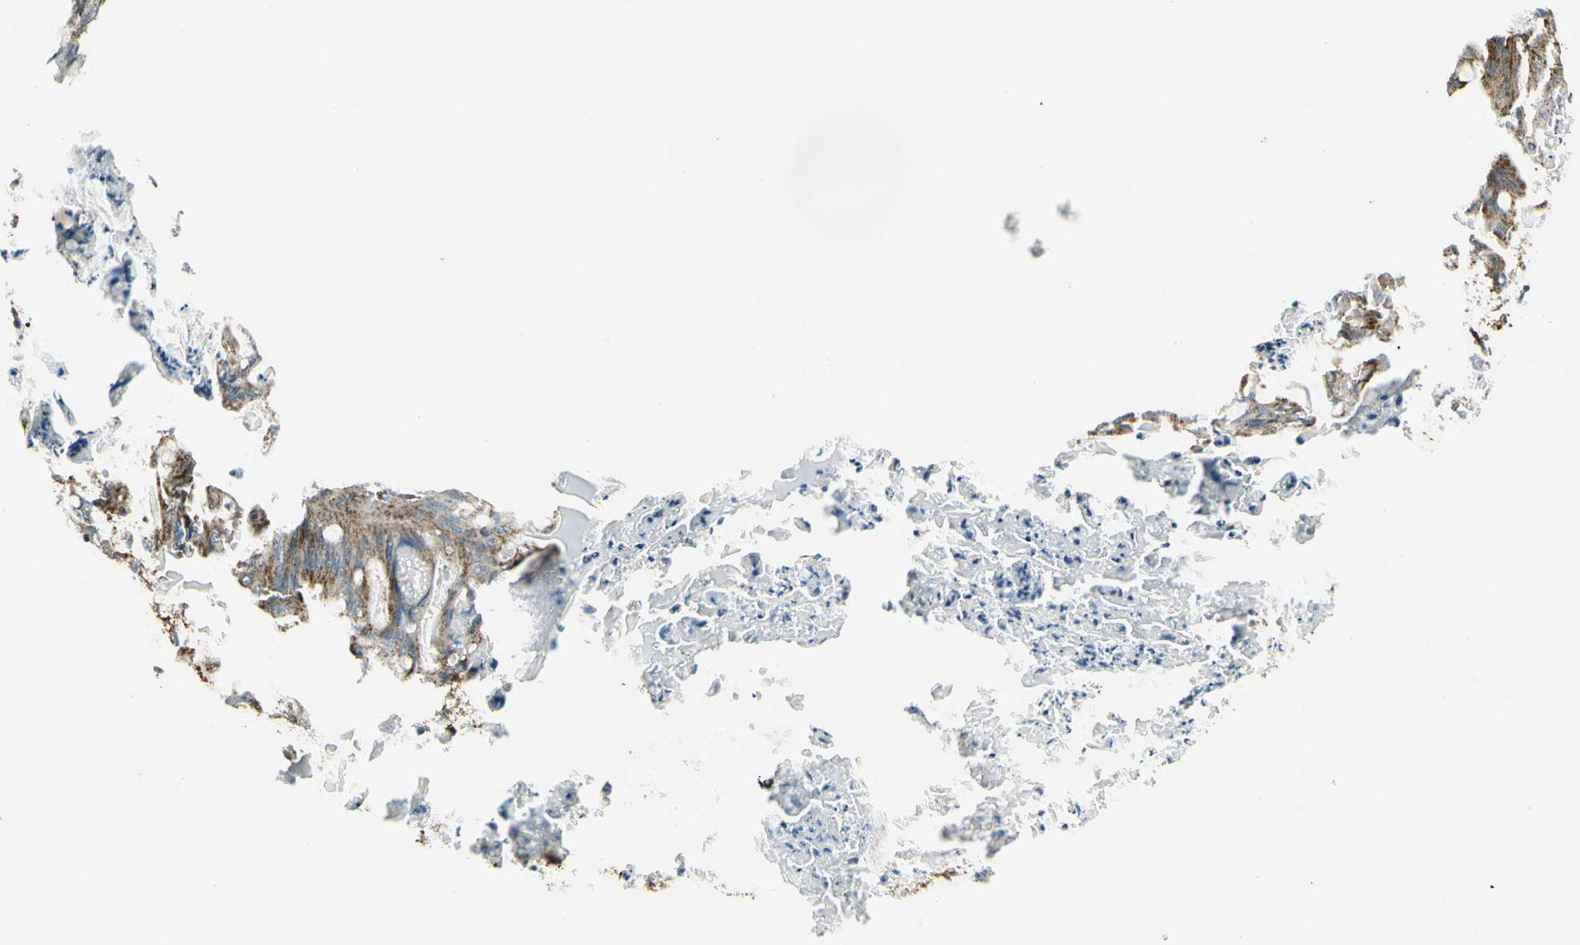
{"staining": {"intensity": "moderate", "quantity": ">75%", "location": "cytoplasmic/membranous"}, "tissue": "ovarian cancer", "cell_type": "Tumor cells", "image_type": "cancer", "snomed": [{"axis": "morphology", "description": "Cystadenocarcinoma, mucinous, NOS"}, {"axis": "topography", "description": "Ovary"}], "caption": "There is medium levels of moderate cytoplasmic/membranous staining in tumor cells of ovarian mucinous cystadenocarcinoma, as demonstrated by immunohistochemical staining (brown color).", "gene": "EPHB3", "patient": {"sex": "female", "age": 37}}